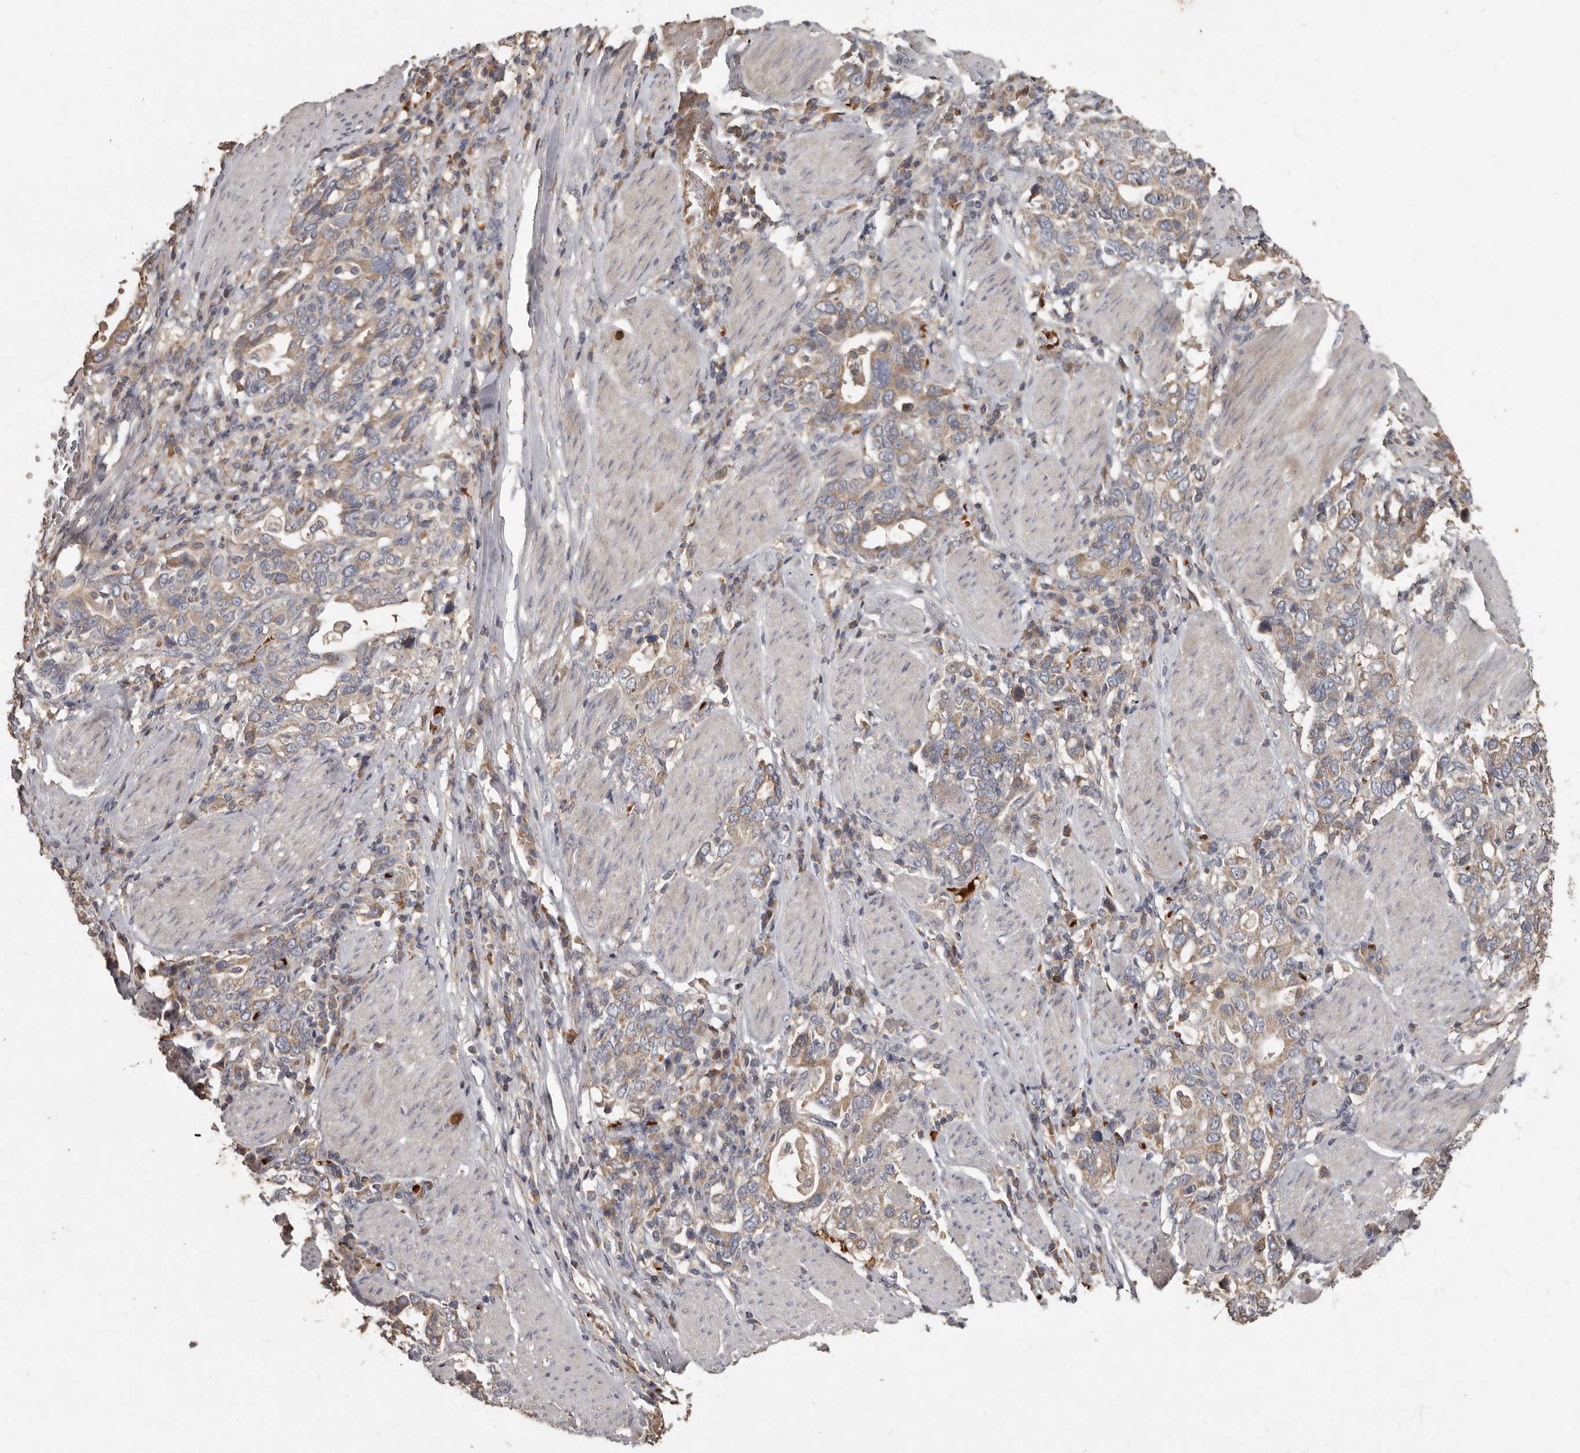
{"staining": {"intensity": "weak", "quantity": ">75%", "location": "cytoplasmic/membranous"}, "tissue": "stomach cancer", "cell_type": "Tumor cells", "image_type": "cancer", "snomed": [{"axis": "morphology", "description": "Adenocarcinoma, NOS"}, {"axis": "topography", "description": "Stomach, upper"}], "caption": "Immunohistochemistry (DAB) staining of human stomach cancer (adenocarcinoma) demonstrates weak cytoplasmic/membranous protein staining in approximately >75% of tumor cells.", "gene": "KIF26B", "patient": {"sex": "male", "age": 62}}